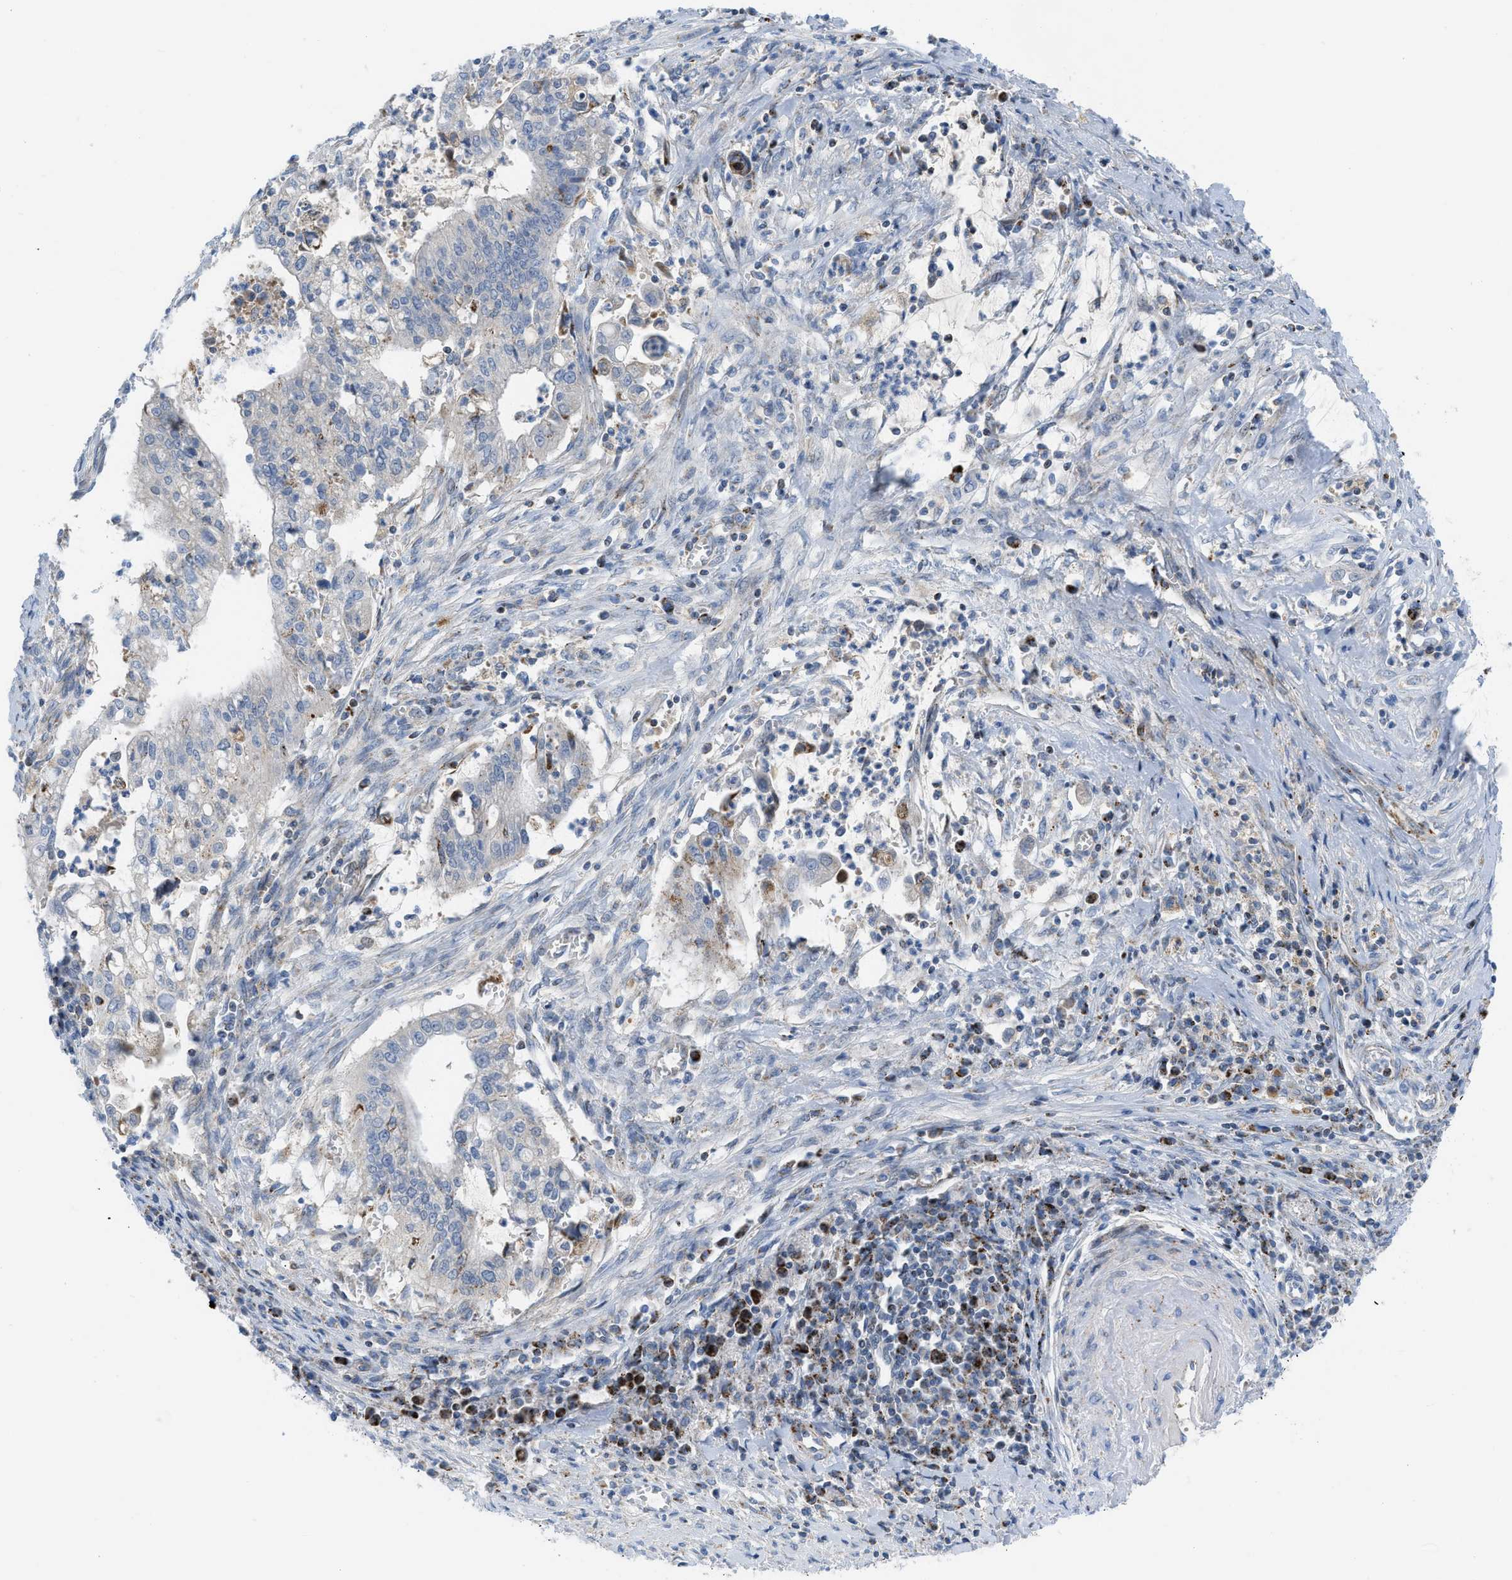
{"staining": {"intensity": "negative", "quantity": "none", "location": "none"}, "tissue": "cervical cancer", "cell_type": "Tumor cells", "image_type": "cancer", "snomed": [{"axis": "morphology", "description": "Adenocarcinoma, NOS"}, {"axis": "topography", "description": "Cervix"}], "caption": "A high-resolution image shows immunohistochemistry staining of adenocarcinoma (cervical), which displays no significant staining in tumor cells.", "gene": "RBBP9", "patient": {"sex": "female", "age": 44}}